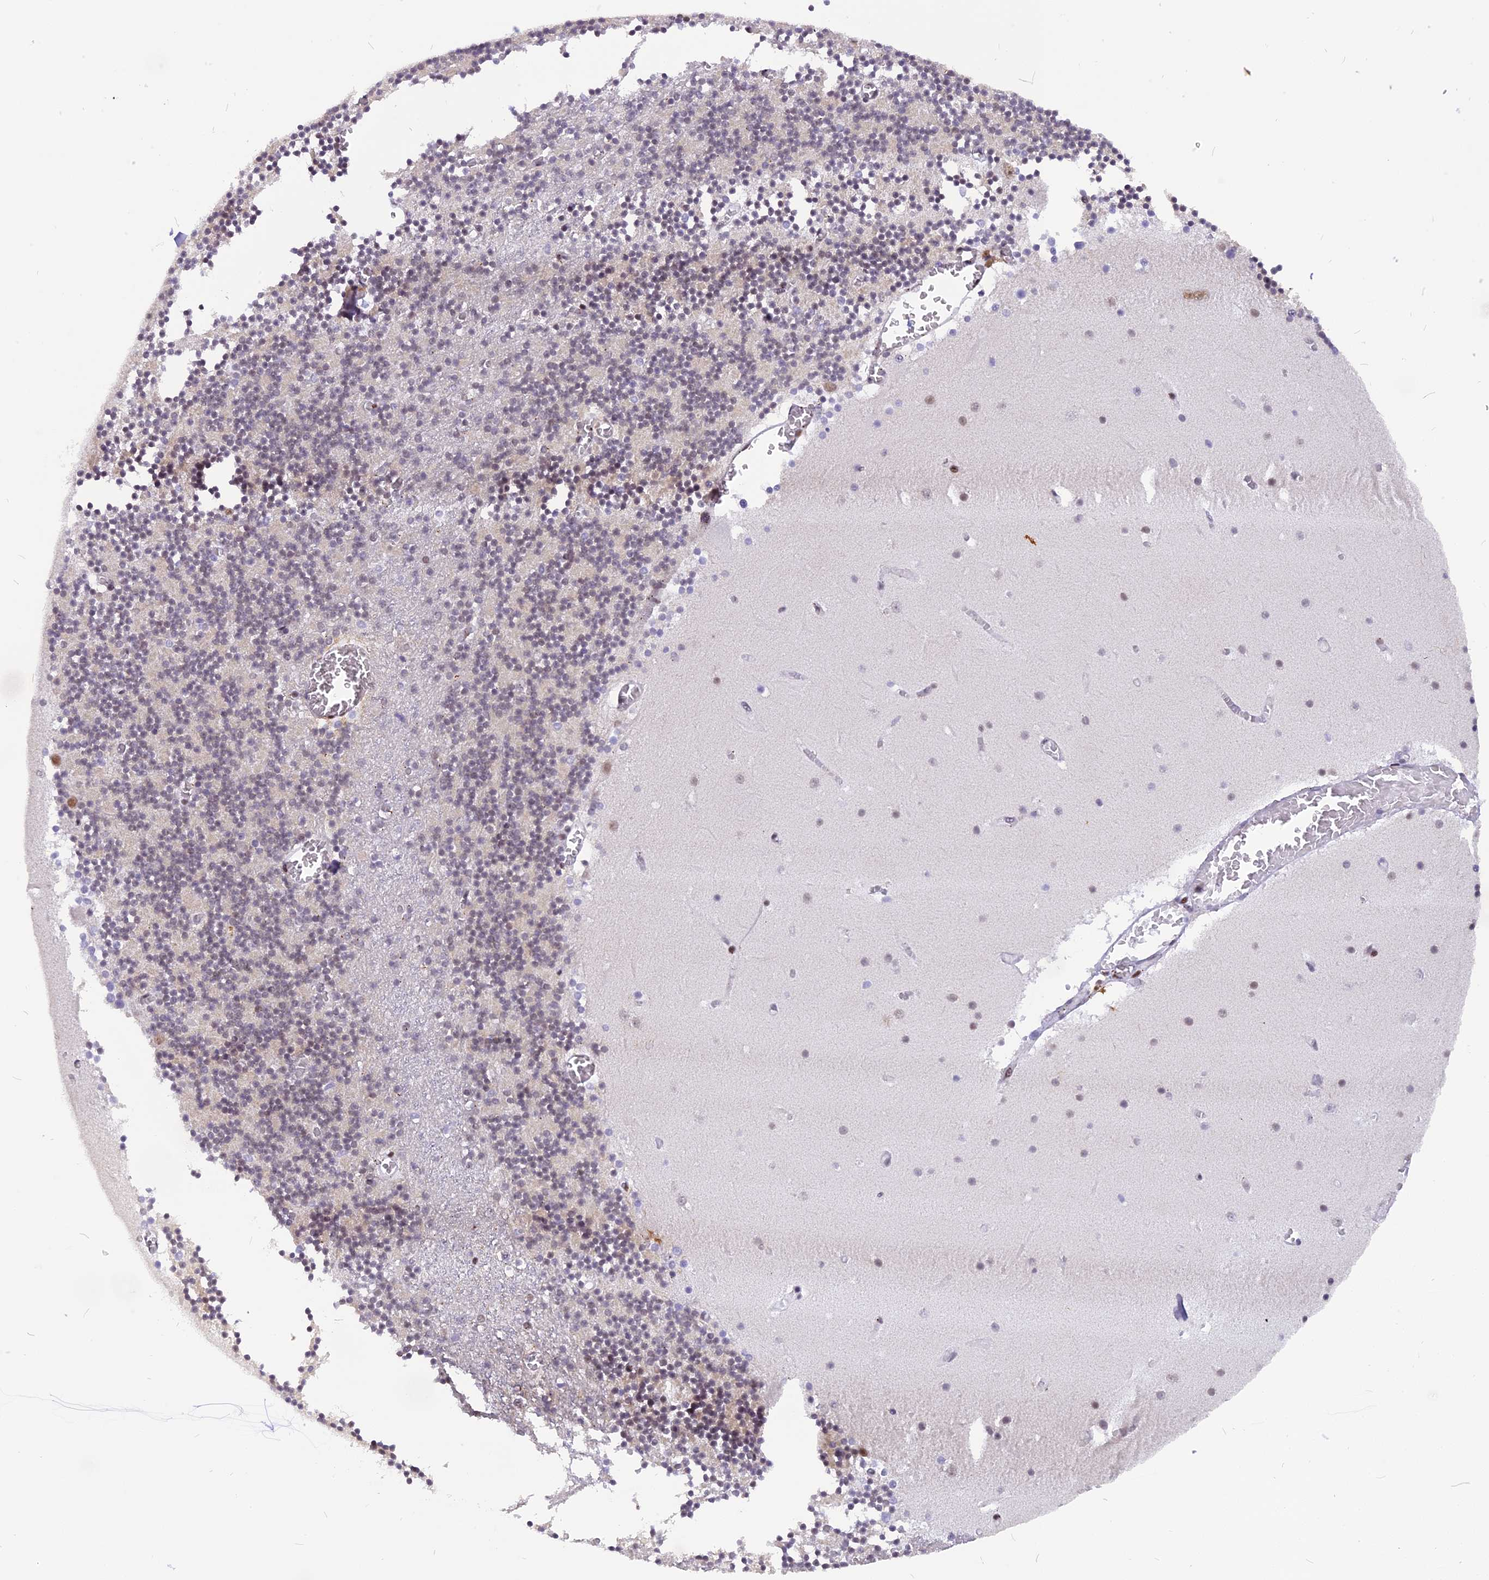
{"staining": {"intensity": "moderate", "quantity": ">75%", "location": "nuclear"}, "tissue": "cerebellum", "cell_type": "Cells in granular layer", "image_type": "normal", "snomed": [{"axis": "morphology", "description": "Normal tissue, NOS"}, {"axis": "topography", "description": "Cerebellum"}], "caption": "Immunohistochemistry (IHC) image of unremarkable human cerebellum stained for a protein (brown), which displays medium levels of moderate nuclear expression in approximately >75% of cells in granular layer.", "gene": "IRF2BP1", "patient": {"sex": "female", "age": 28}}